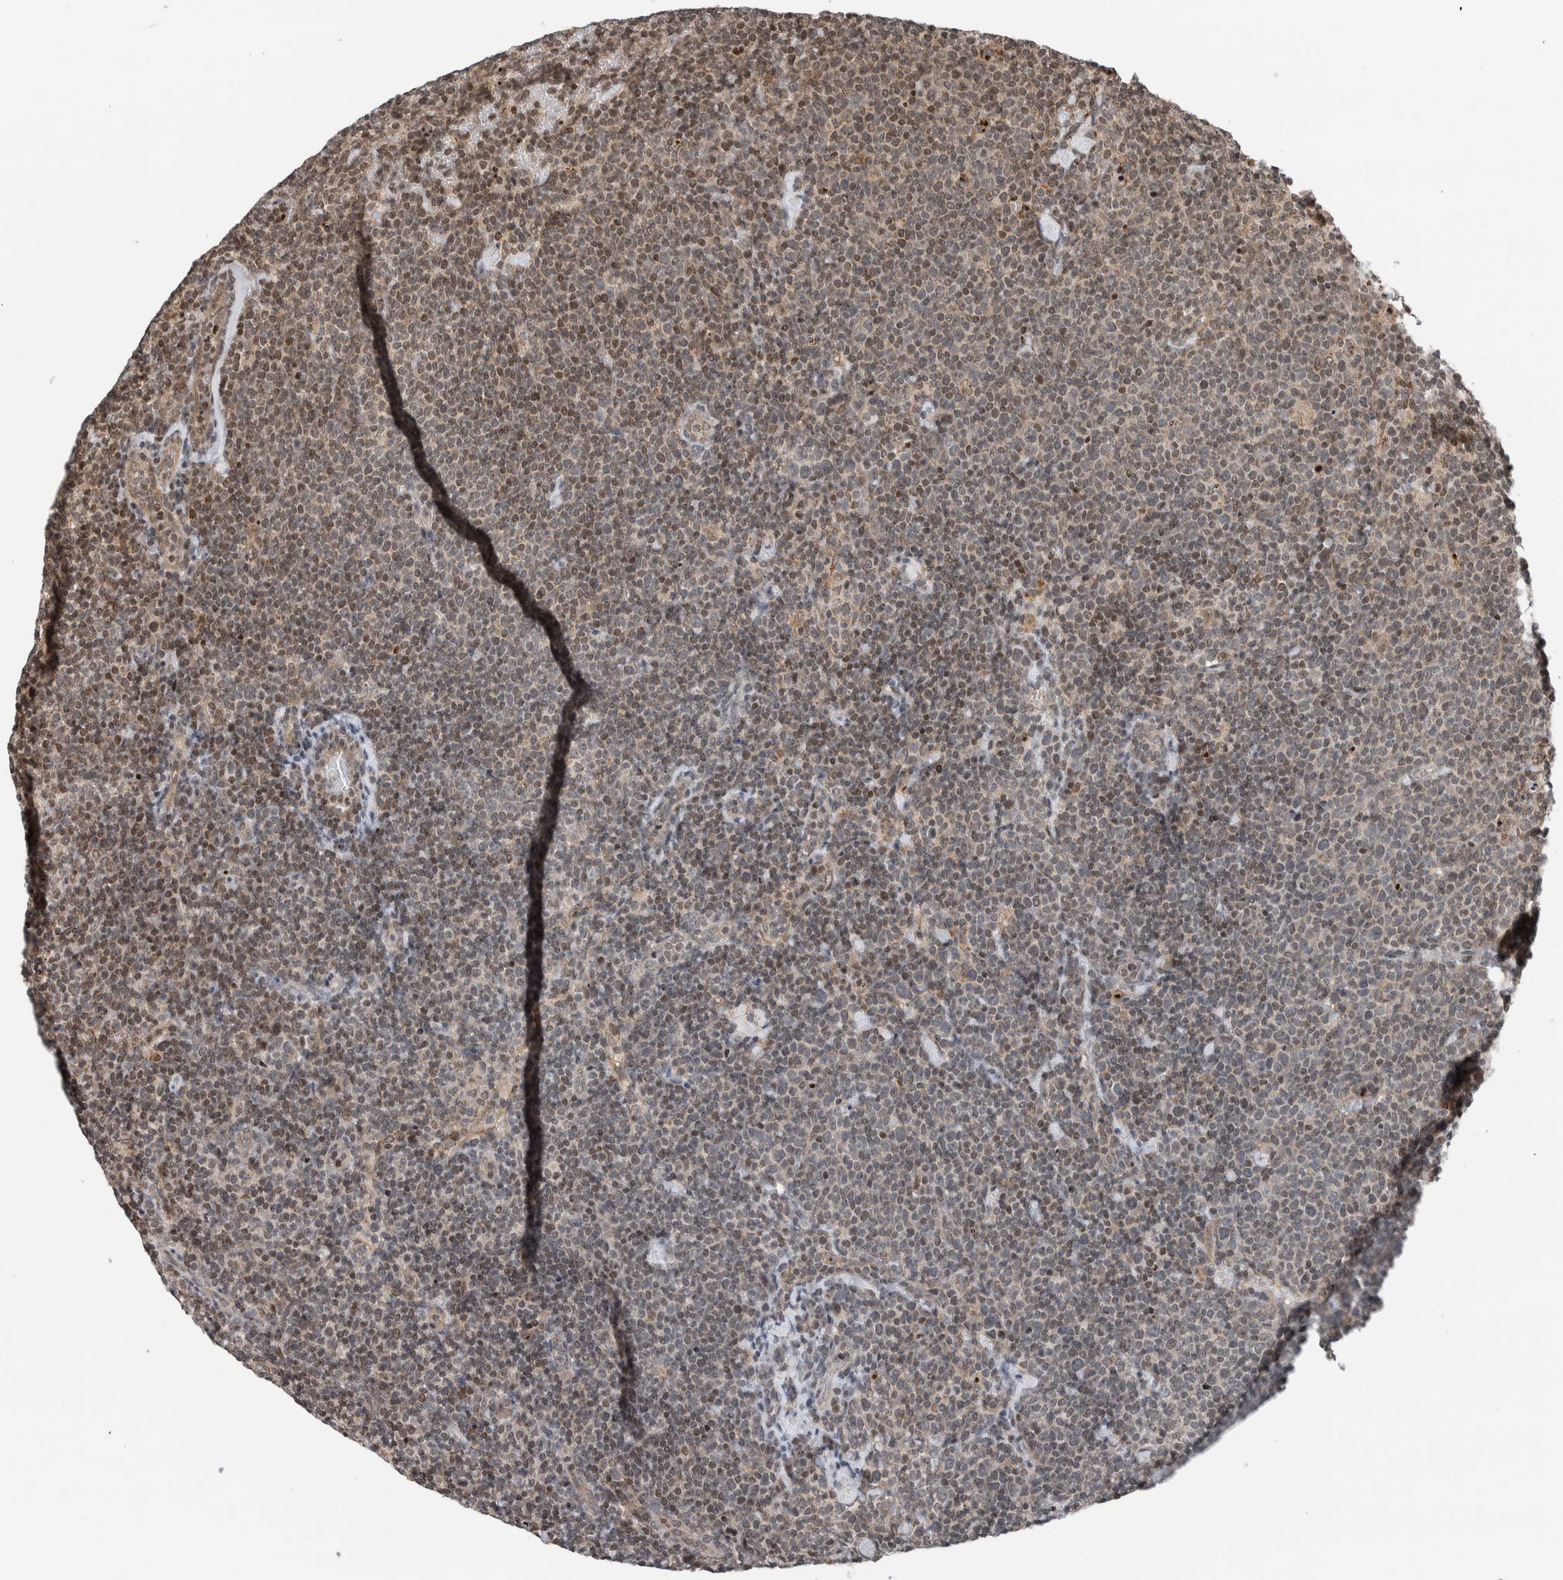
{"staining": {"intensity": "weak", "quantity": "25%-75%", "location": "cytoplasmic/membranous,nuclear"}, "tissue": "lymphoma", "cell_type": "Tumor cells", "image_type": "cancer", "snomed": [{"axis": "morphology", "description": "Malignant lymphoma, non-Hodgkin's type, High grade"}, {"axis": "topography", "description": "Lymph node"}], "caption": "This photomicrograph reveals immunohistochemistry (IHC) staining of lymphoma, with low weak cytoplasmic/membranous and nuclear staining in approximately 25%-75% of tumor cells.", "gene": "NPLOC4", "patient": {"sex": "male", "age": 61}}